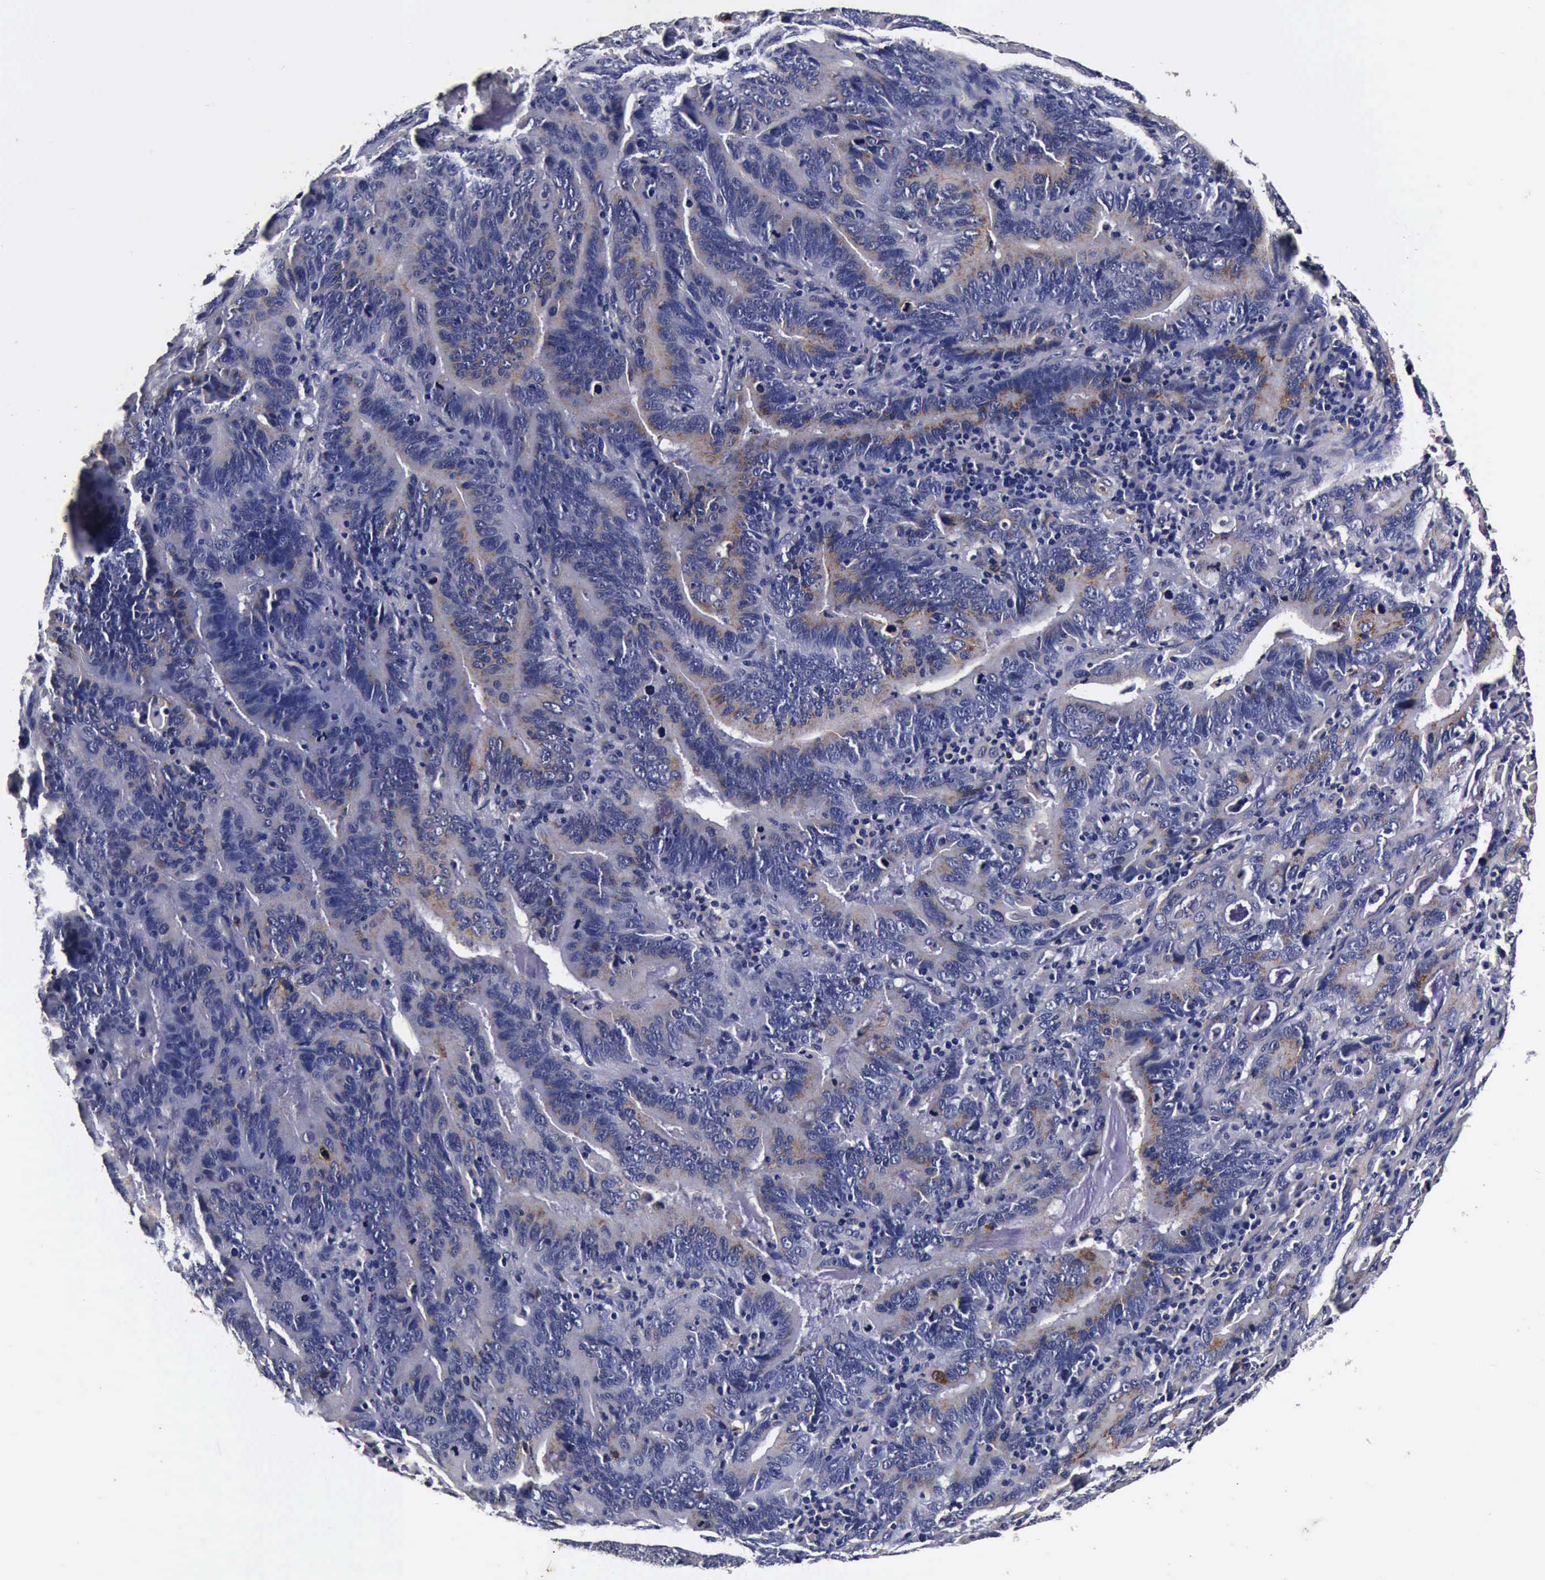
{"staining": {"intensity": "moderate", "quantity": "25%-75%", "location": "cytoplasmic/membranous"}, "tissue": "stomach cancer", "cell_type": "Tumor cells", "image_type": "cancer", "snomed": [{"axis": "morphology", "description": "Adenocarcinoma, NOS"}, {"axis": "topography", "description": "Stomach, upper"}], "caption": "A high-resolution photomicrograph shows immunohistochemistry (IHC) staining of stomach cancer (adenocarcinoma), which exhibits moderate cytoplasmic/membranous expression in approximately 25%-75% of tumor cells. Nuclei are stained in blue.", "gene": "CST3", "patient": {"sex": "male", "age": 63}}